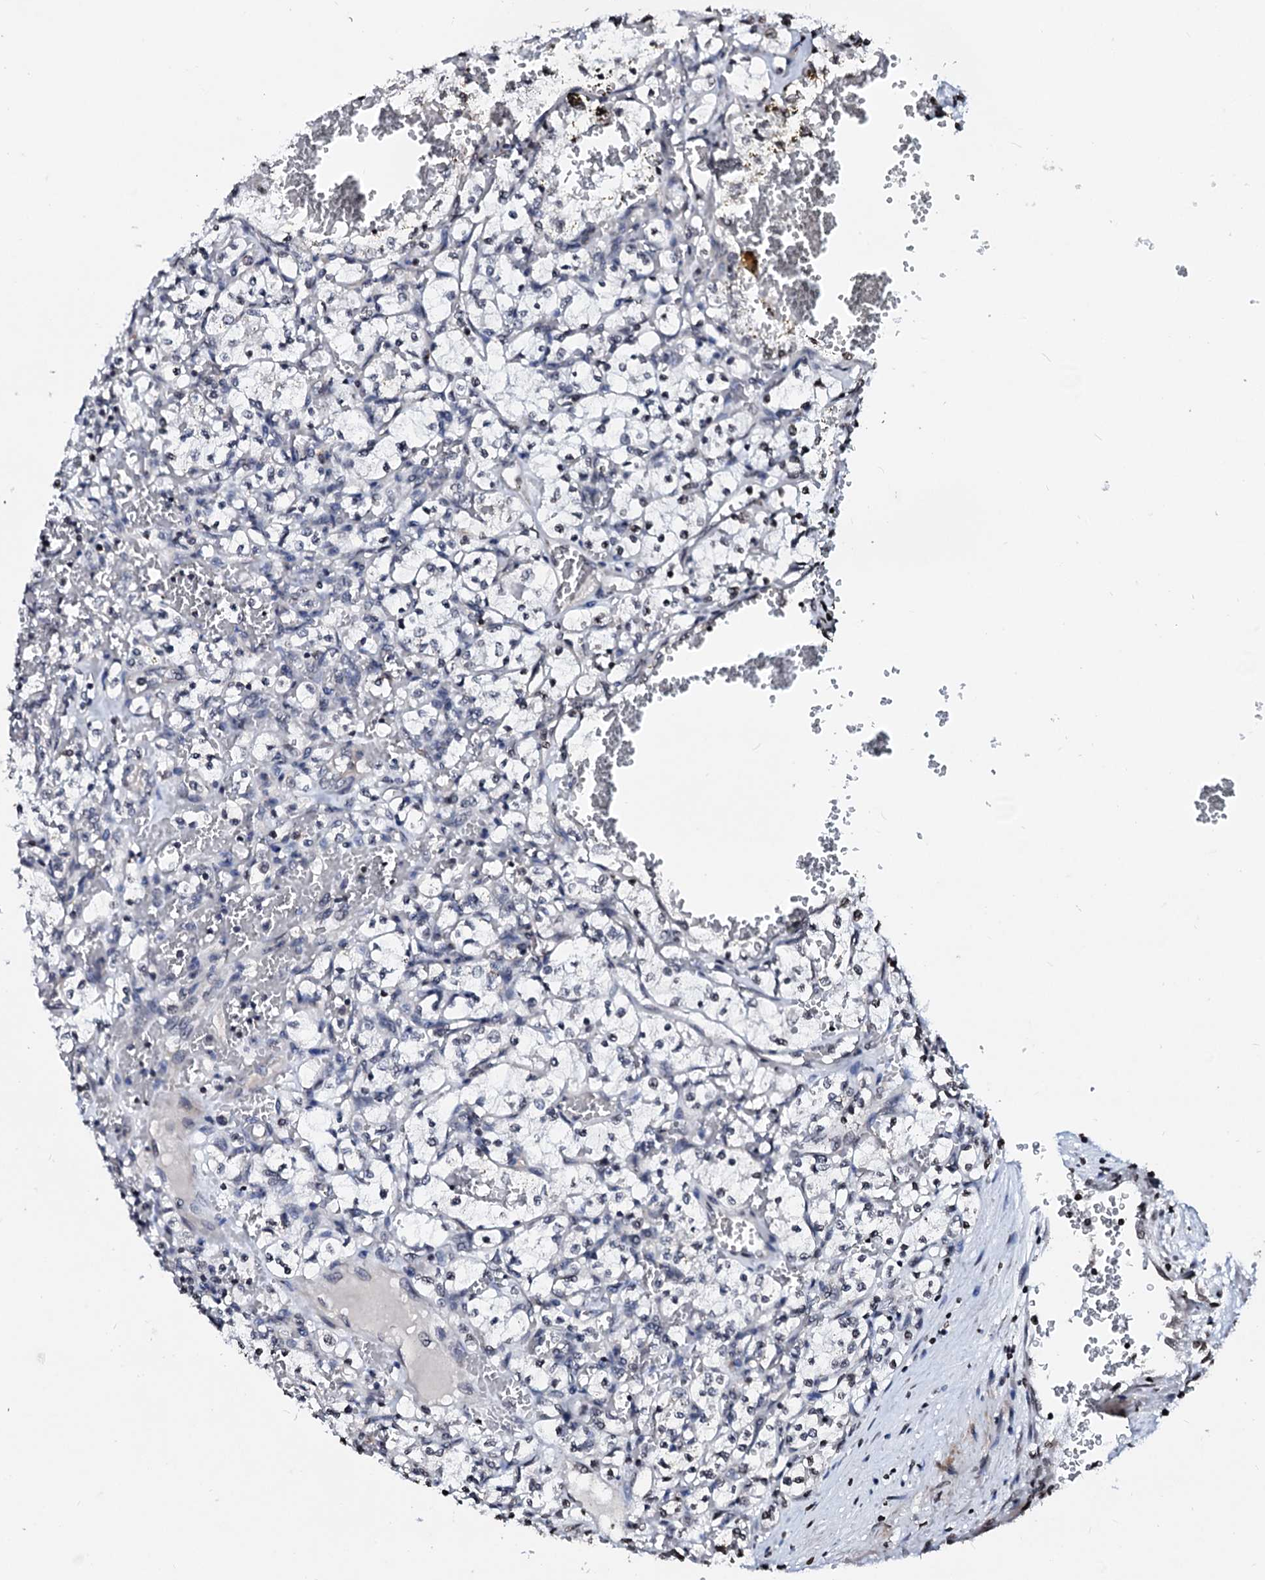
{"staining": {"intensity": "negative", "quantity": "none", "location": "none"}, "tissue": "renal cancer", "cell_type": "Tumor cells", "image_type": "cancer", "snomed": [{"axis": "morphology", "description": "Adenocarcinoma, NOS"}, {"axis": "topography", "description": "Kidney"}], "caption": "This is a photomicrograph of immunohistochemistry staining of adenocarcinoma (renal), which shows no expression in tumor cells.", "gene": "LSM11", "patient": {"sex": "female", "age": 69}}